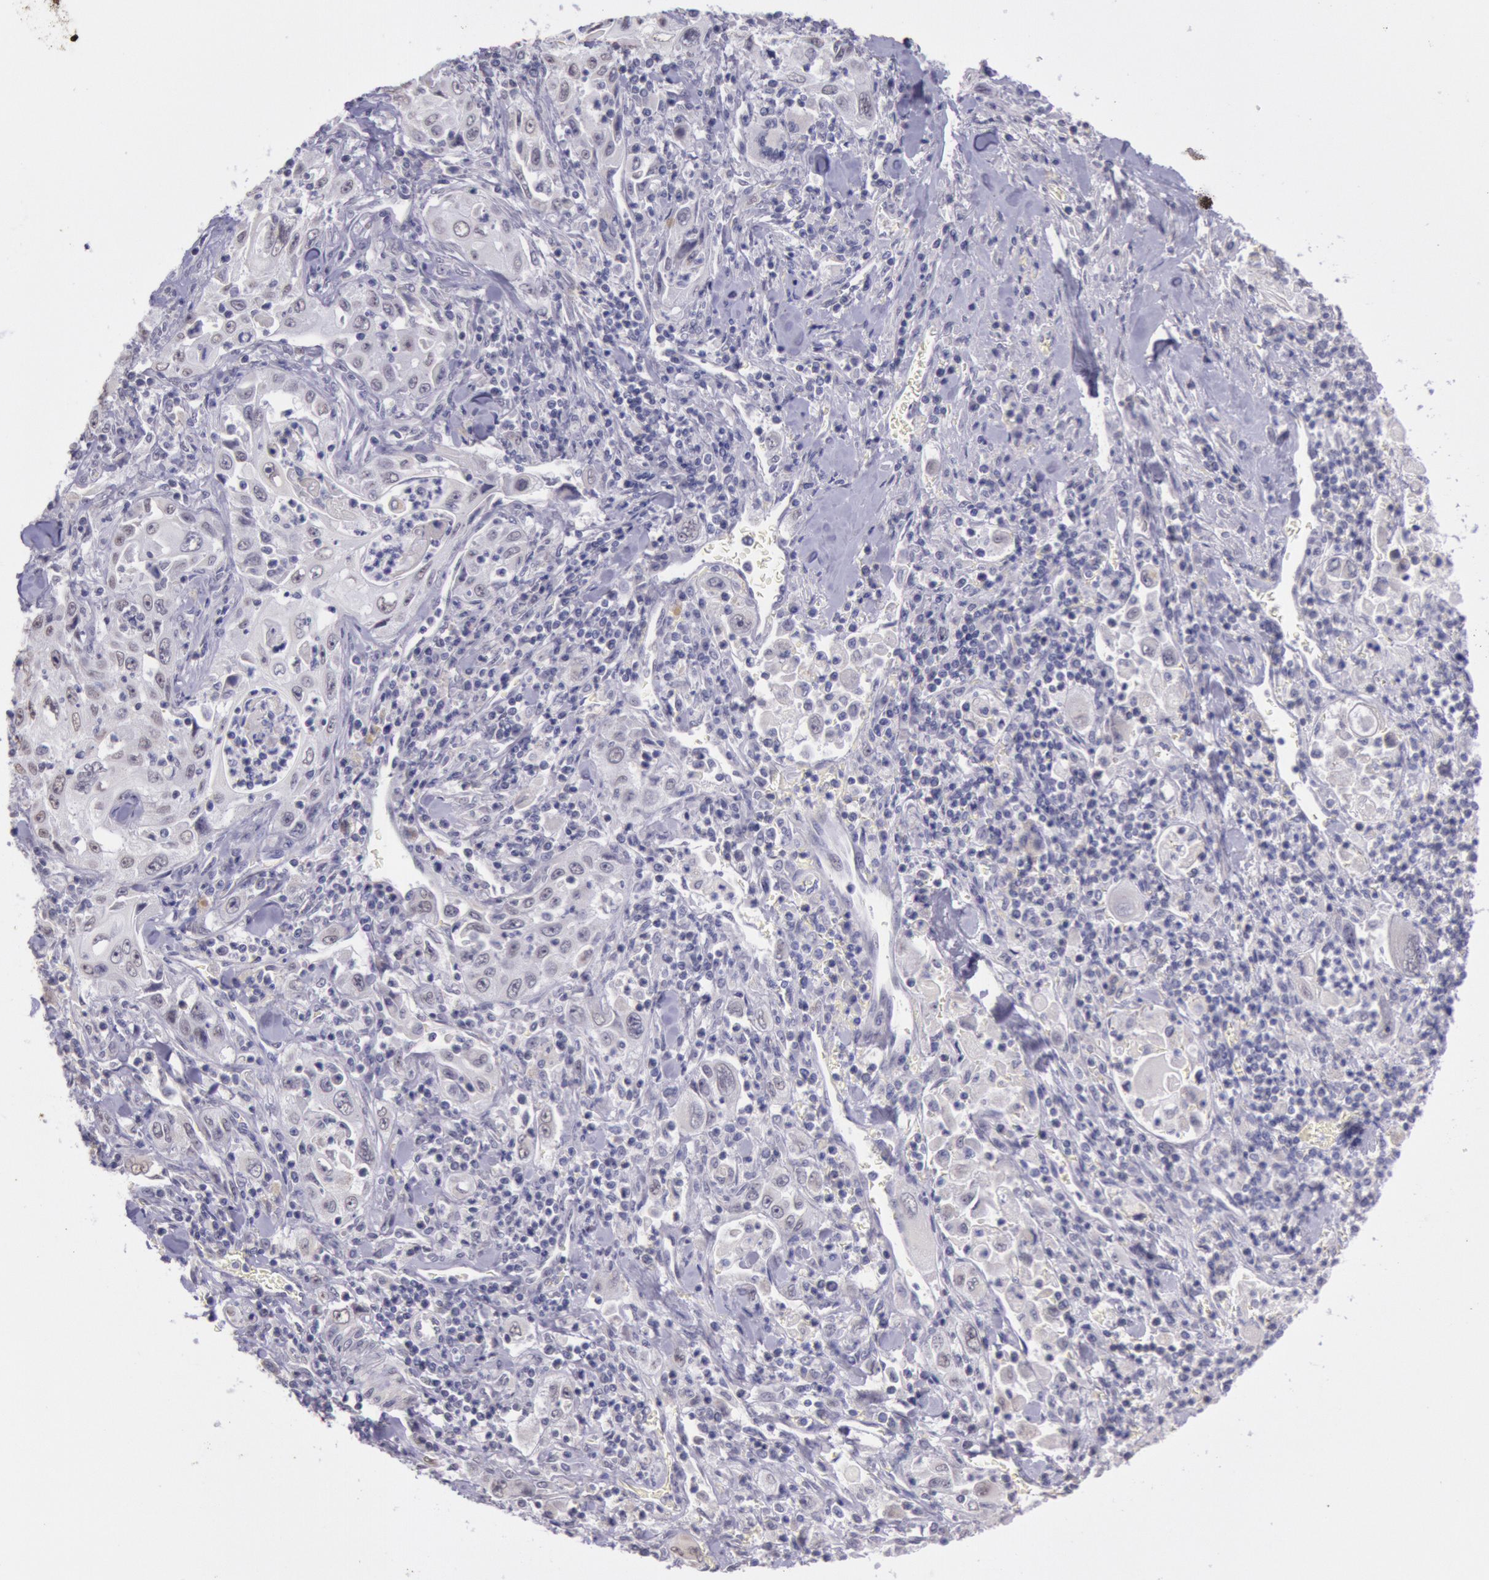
{"staining": {"intensity": "weak", "quantity": "25%-75%", "location": "cytoplasmic/membranous"}, "tissue": "pancreatic cancer", "cell_type": "Tumor cells", "image_type": "cancer", "snomed": [{"axis": "morphology", "description": "Adenocarcinoma, NOS"}, {"axis": "topography", "description": "Pancreas"}], "caption": "A brown stain labels weak cytoplasmic/membranous expression of a protein in human pancreatic cancer (adenocarcinoma) tumor cells. Ihc stains the protein in brown and the nuclei are stained blue.", "gene": "FRMD6", "patient": {"sex": "male", "age": 70}}